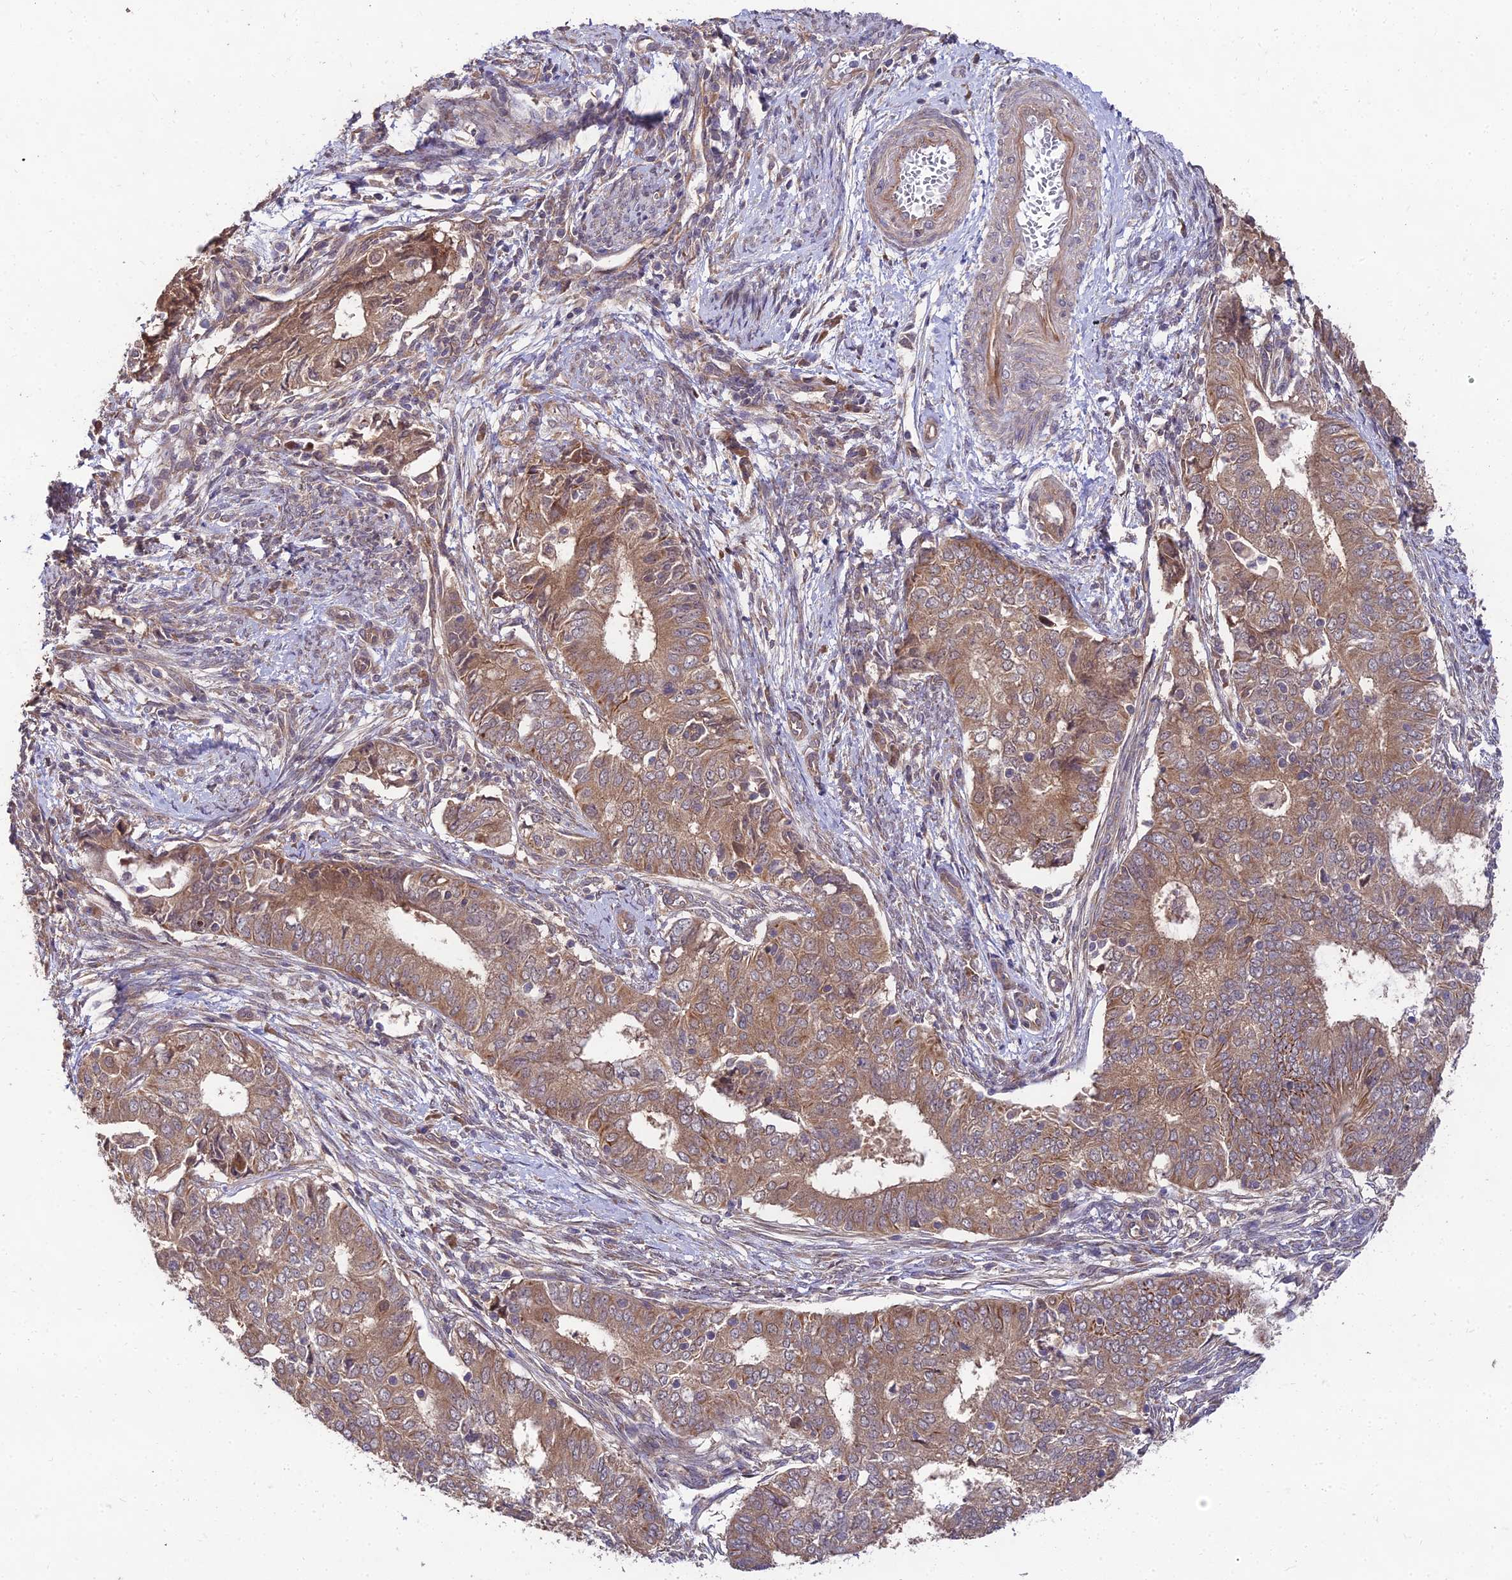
{"staining": {"intensity": "moderate", "quantity": ">75%", "location": "cytoplasmic/membranous"}, "tissue": "endometrial cancer", "cell_type": "Tumor cells", "image_type": "cancer", "snomed": [{"axis": "morphology", "description": "Adenocarcinoma, NOS"}, {"axis": "topography", "description": "Endometrium"}], "caption": "Brown immunohistochemical staining in human endometrial cancer demonstrates moderate cytoplasmic/membranous expression in about >75% of tumor cells.", "gene": "MKKS", "patient": {"sex": "female", "age": 62}}